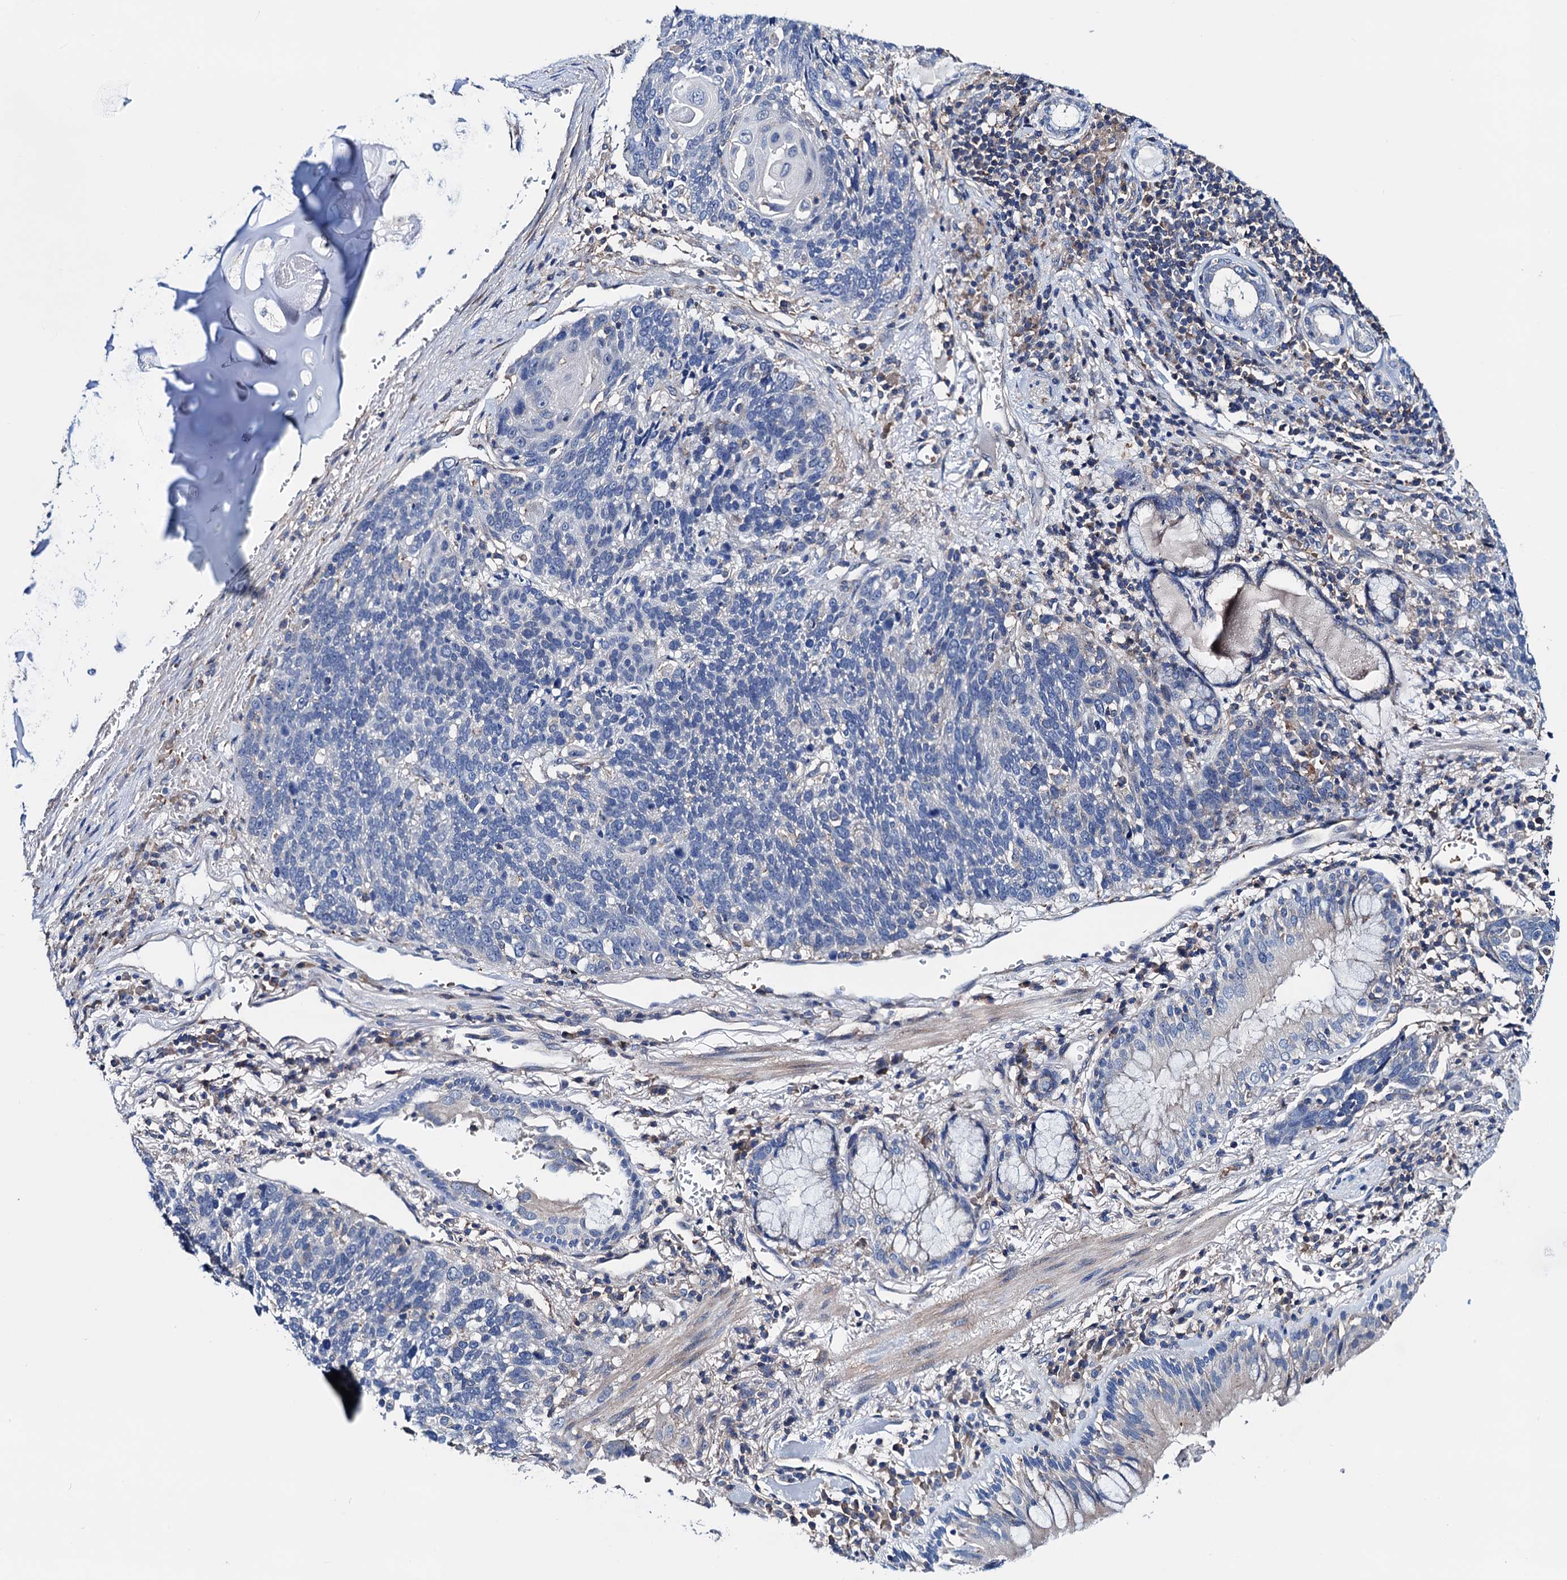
{"staining": {"intensity": "negative", "quantity": "none", "location": "none"}, "tissue": "lung cancer", "cell_type": "Tumor cells", "image_type": "cancer", "snomed": [{"axis": "morphology", "description": "Squamous cell carcinoma, NOS"}, {"axis": "topography", "description": "Lung"}], "caption": "A histopathology image of human lung cancer (squamous cell carcinoma) is negative for staining in tumor cells.", "gene": "GCOM1", "patient": {"sex": "male", "age": 66}}